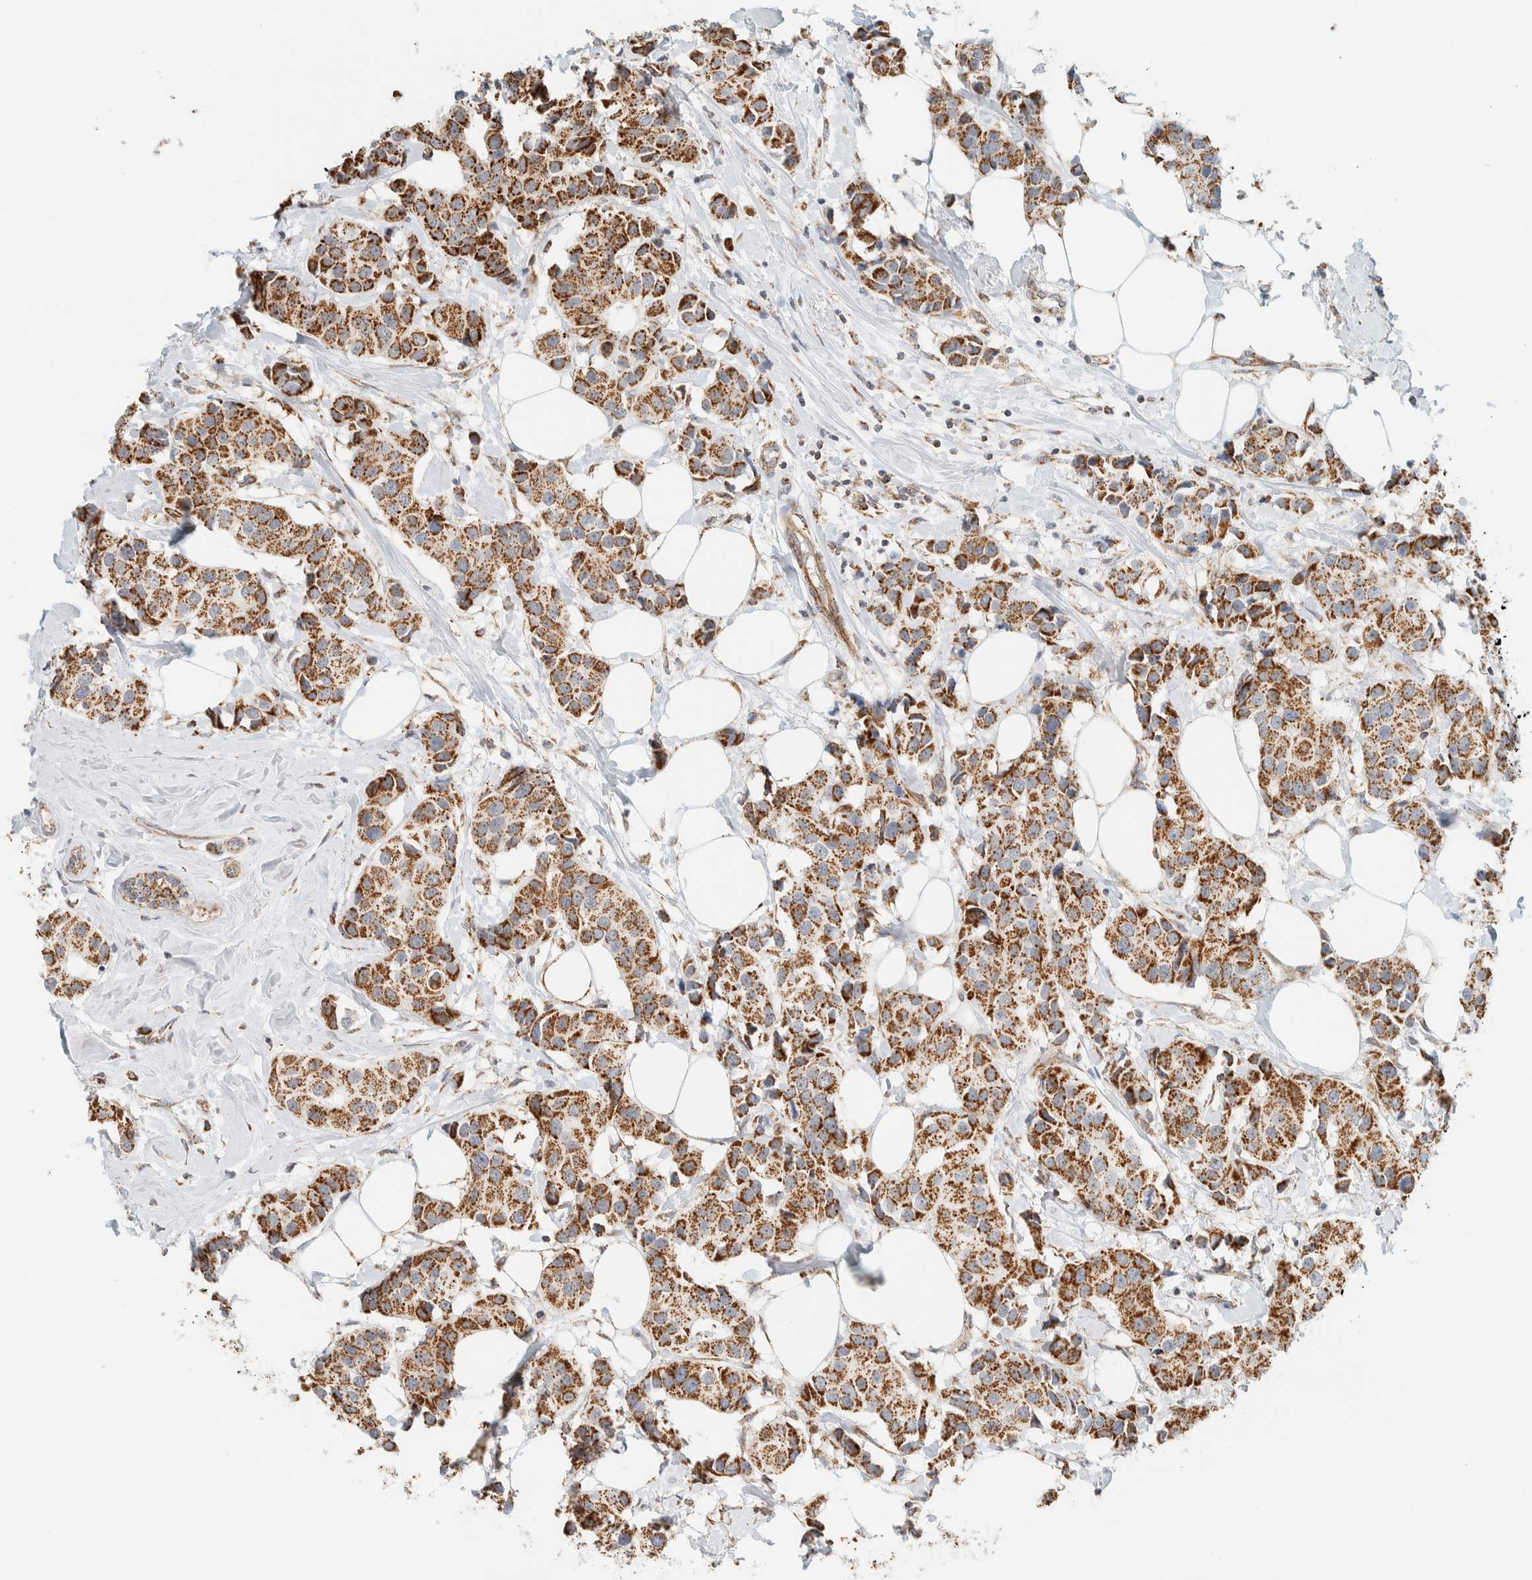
{"staining": {"intensity": "moderate", "quantity": ">75%", "location": "cytoplasmic/membranous"}, "tissue": "breast cancer", "cell_type": "Tumor cells", "image_type": "cancer", "snomed": [{"axis": "morphology", "description": "Normal tissue, NOS"}, {"axis": "morphology", "description": "Duct carcinoma"}, {"axis": "topography", "description": "Breast"}], "caption": "The micrograph reveals immunohistochemical staining of intraductal carcinoma (breast). There is moderate cytoplasmic/membranous positivity is present in approximately >75% of tumor cells. Using DAB (brown) and hematoxylin (blue) stains, captured at high magnification using brightfield microscopy.", "gene": "KIFAP3", "patient": {"sex": "female", "age": 39}}